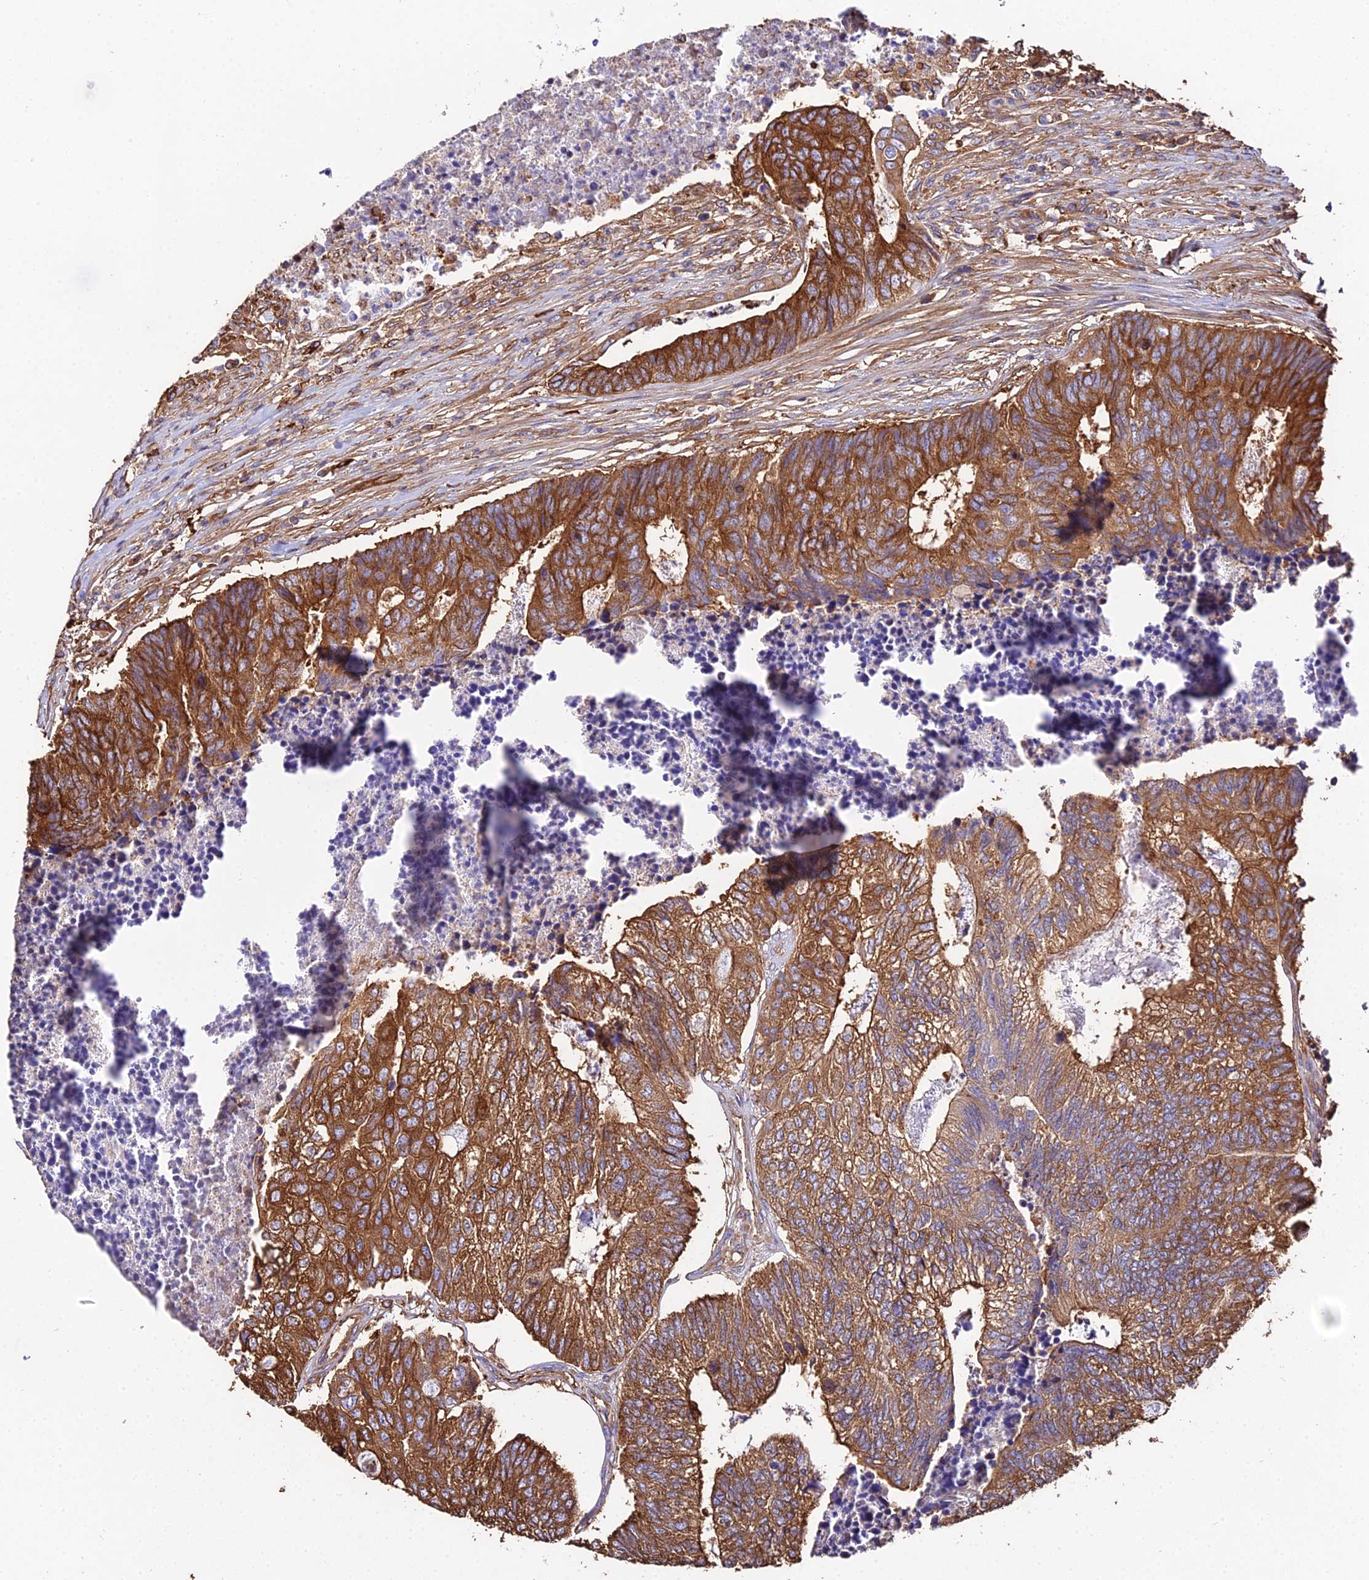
{"staining": {"intensity": "strong", "quantity": ">75%", "location": "cytoplasmic/membranous"}, "tissue": "colorectal cancer", "cell_type": "Tumor cells", "image_type": "cancer", "snomed": [{"axis": "morphology", "description": "Adenocarcinoma, NOS"}, {"axis": "topography", "description": "Colon"}], "caption": "Approximately >75% of tumor cells in human colorectal cancer (adenocarcinoma) demonstrate strong cytoplasmic/membranous protein positivity as visualized by brown immunohistochemical staining.", "gene": "TUBA3D", "patient": {"sex": "female", "age": 67}}